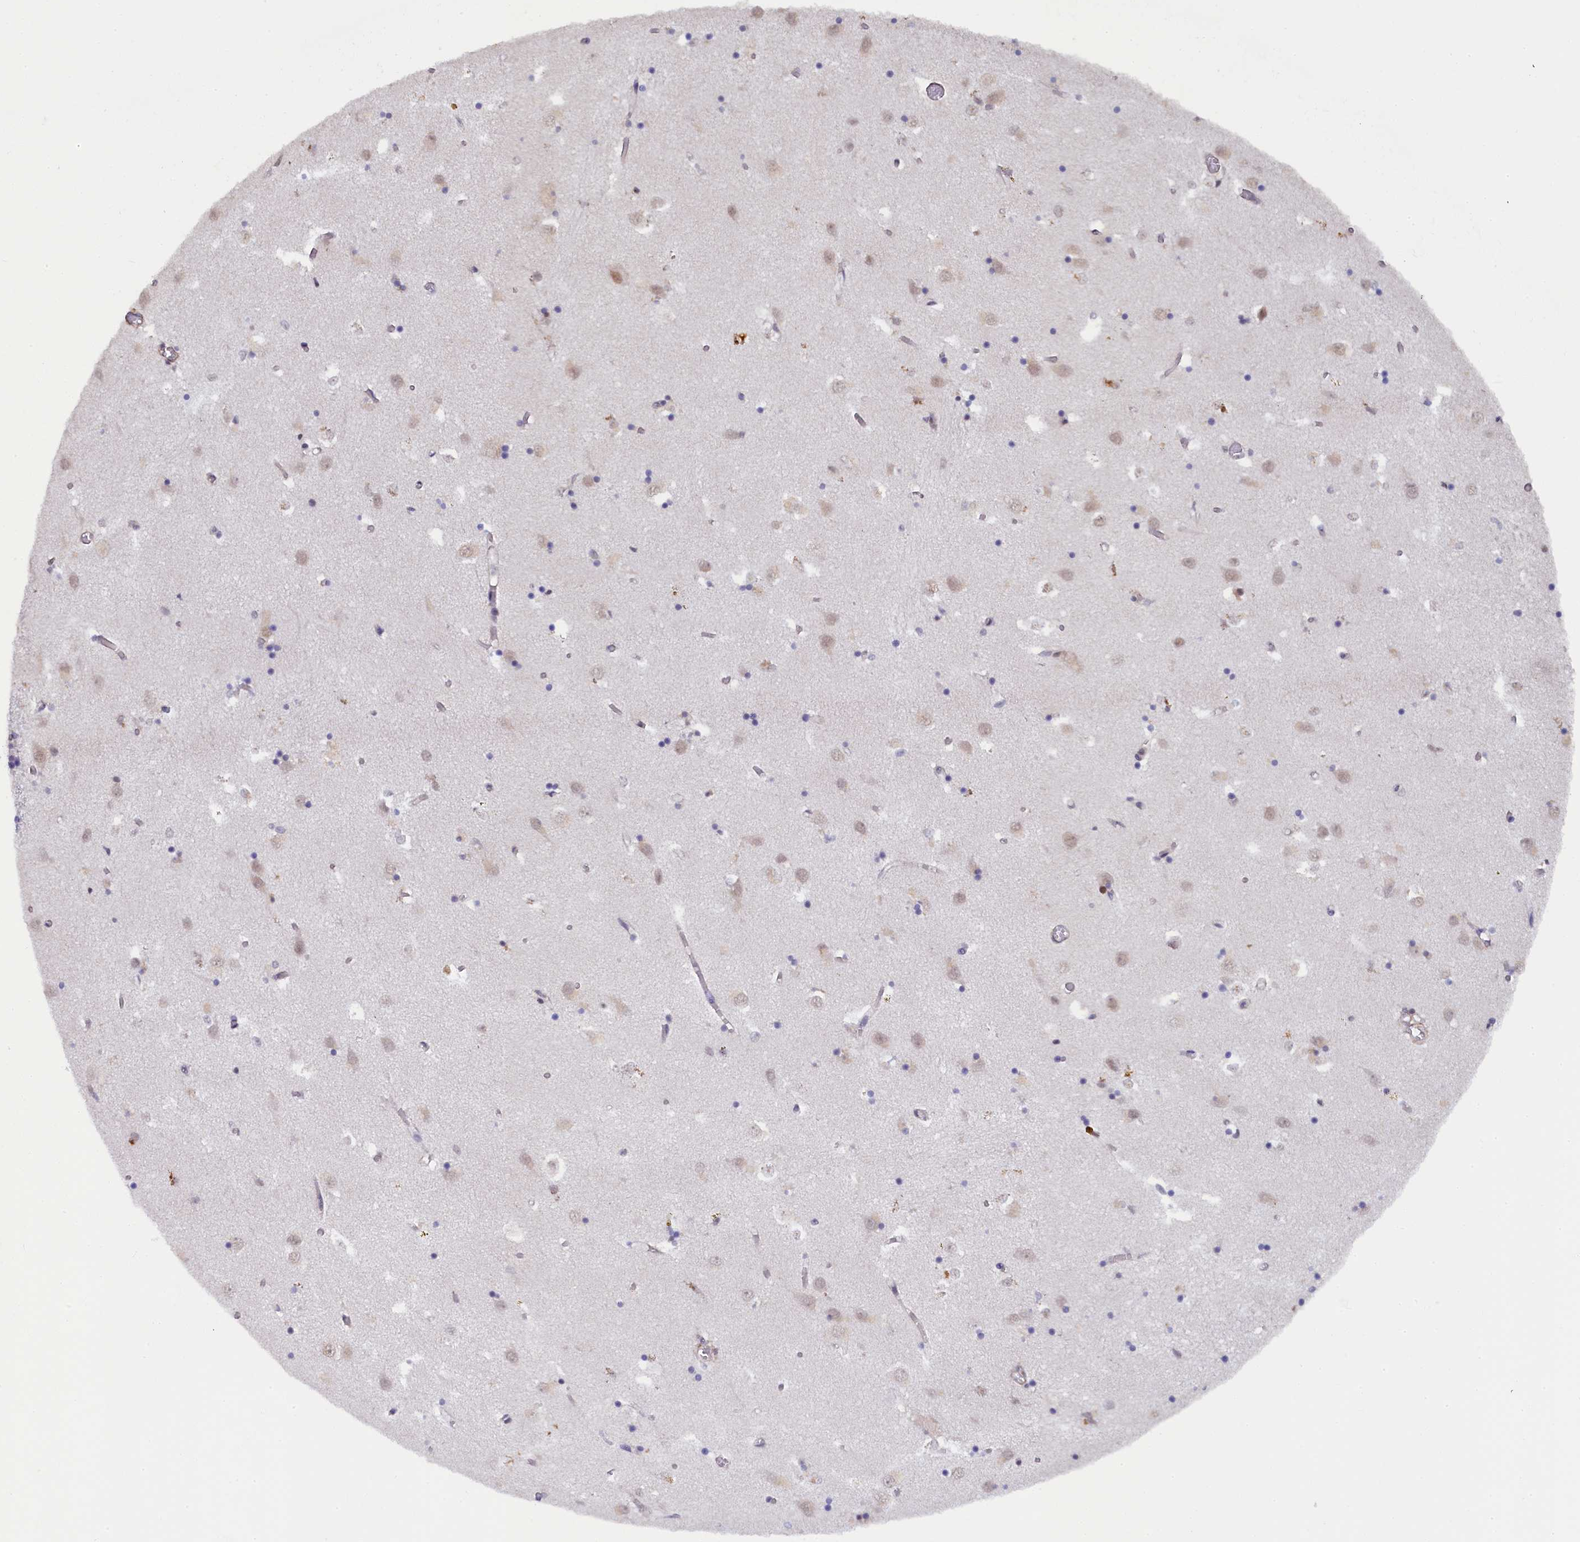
{"staining": {"intensity": "negative", "quantity": "none", "location": "none"}, "tissue": "caudate", "cell_type": "Glial cells", "image_type": "normal", "snomed": [{"axis": "morphology", "description": "Normal tissue, NOS"}, {"axis": "topography", "description": "Lateral ventricle wall"}], "caption": "IHC micrograph of normal human caudate stained for a protein (brown), which shows no staining in glial cells.", "gene": "INTS14", "patient": {"sex": "male", "age": 70}}